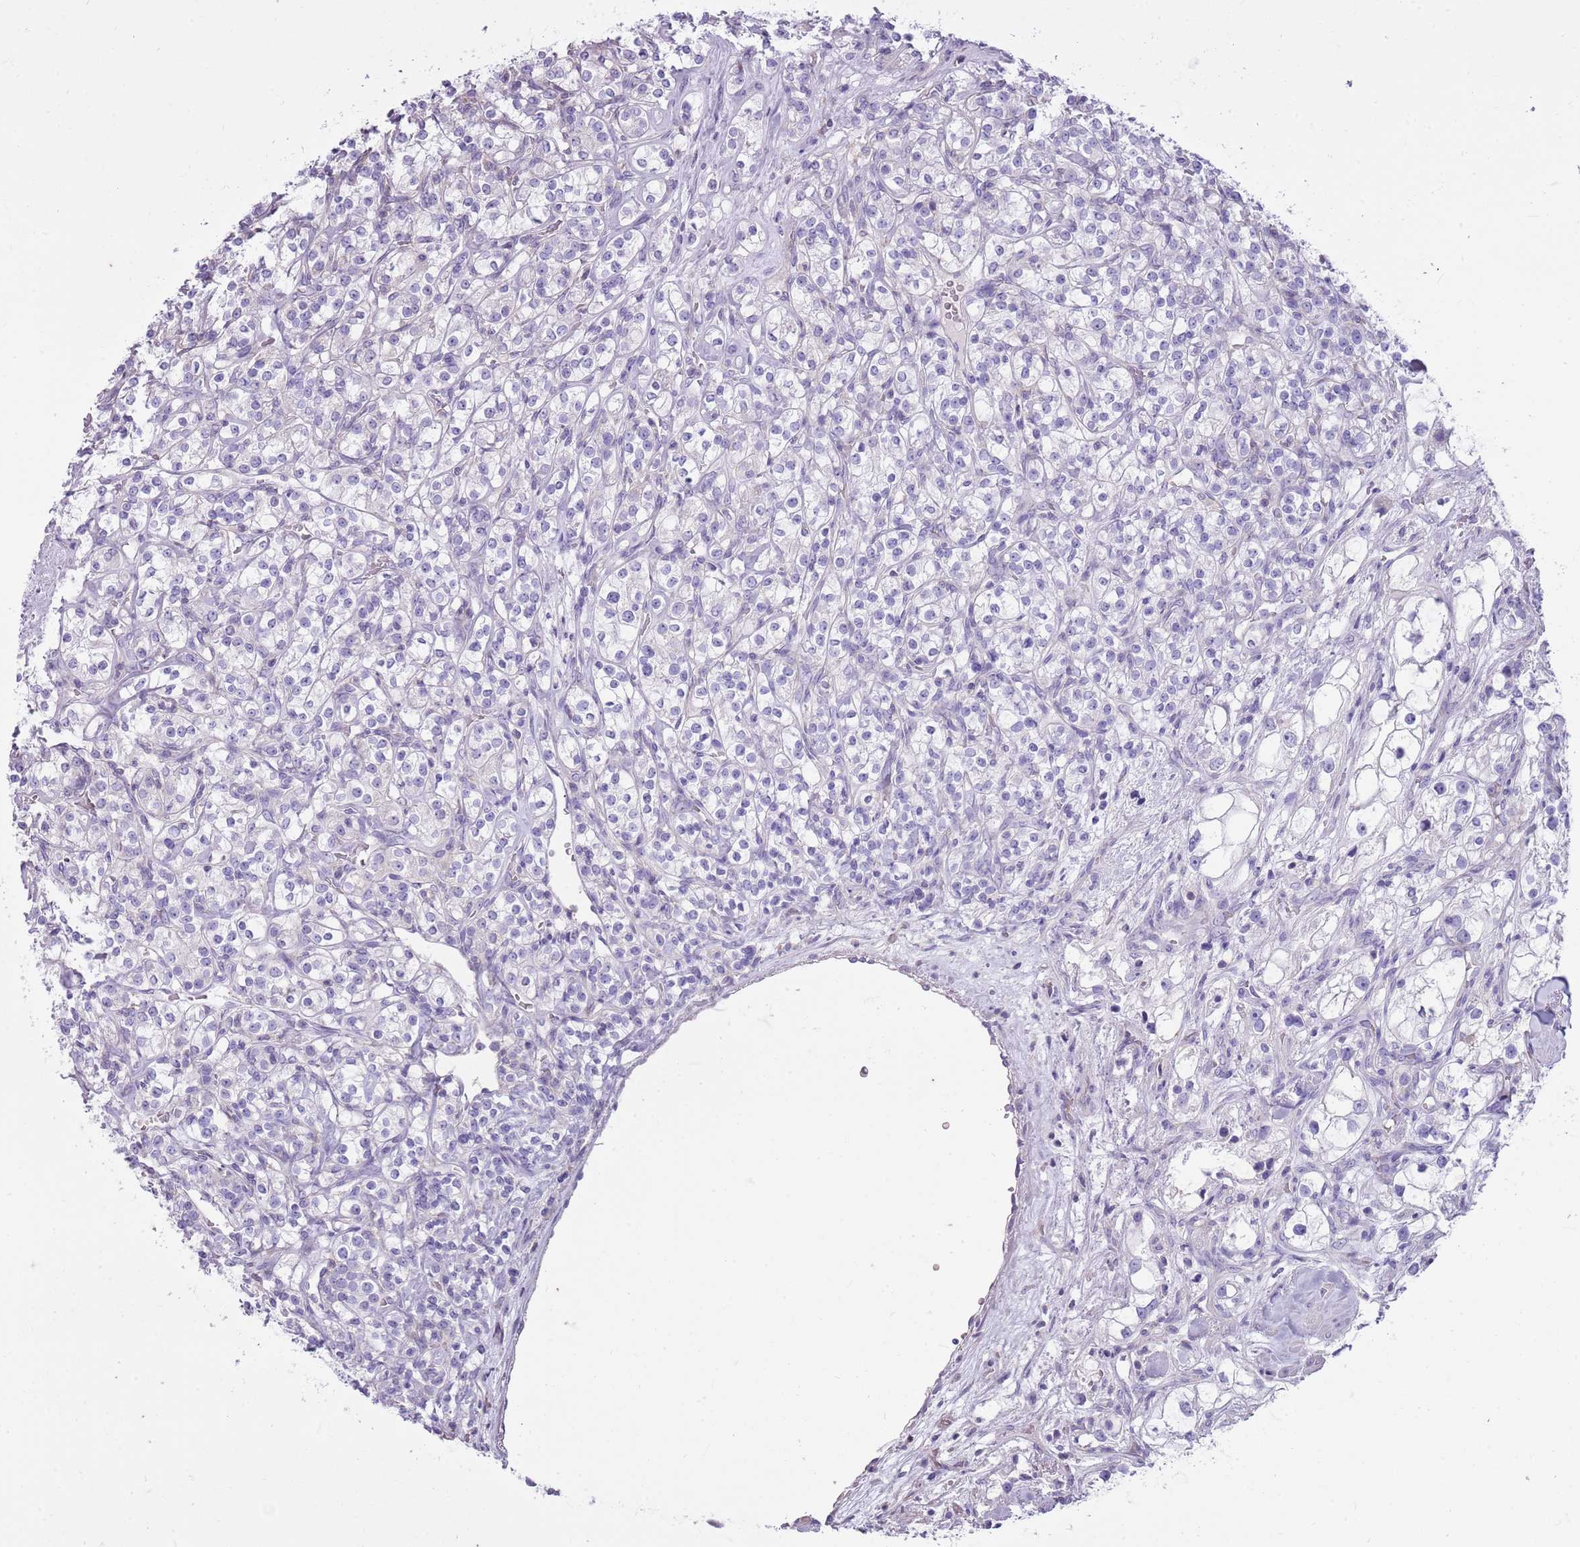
{"staining": {"intensity": "negative", "quantity": "none", "location": "none"}, "tissue": "renal cancer", "cell_type": "Tumor cells", "image_type": "cancer", "snomed": [{"axis": "morphology", "description": "Adenocarcinoma, NOS"}, {"axis": "topography", "description": "Kidney"}], "caption": "Immunohistochemical staining of adenocarcinoma (renal) demonstrates no significant staining in tumor cells. Nuclei are stained in blue.", "gene": "CNPPD1", "patient": {"sex": "male", "age": 77}}